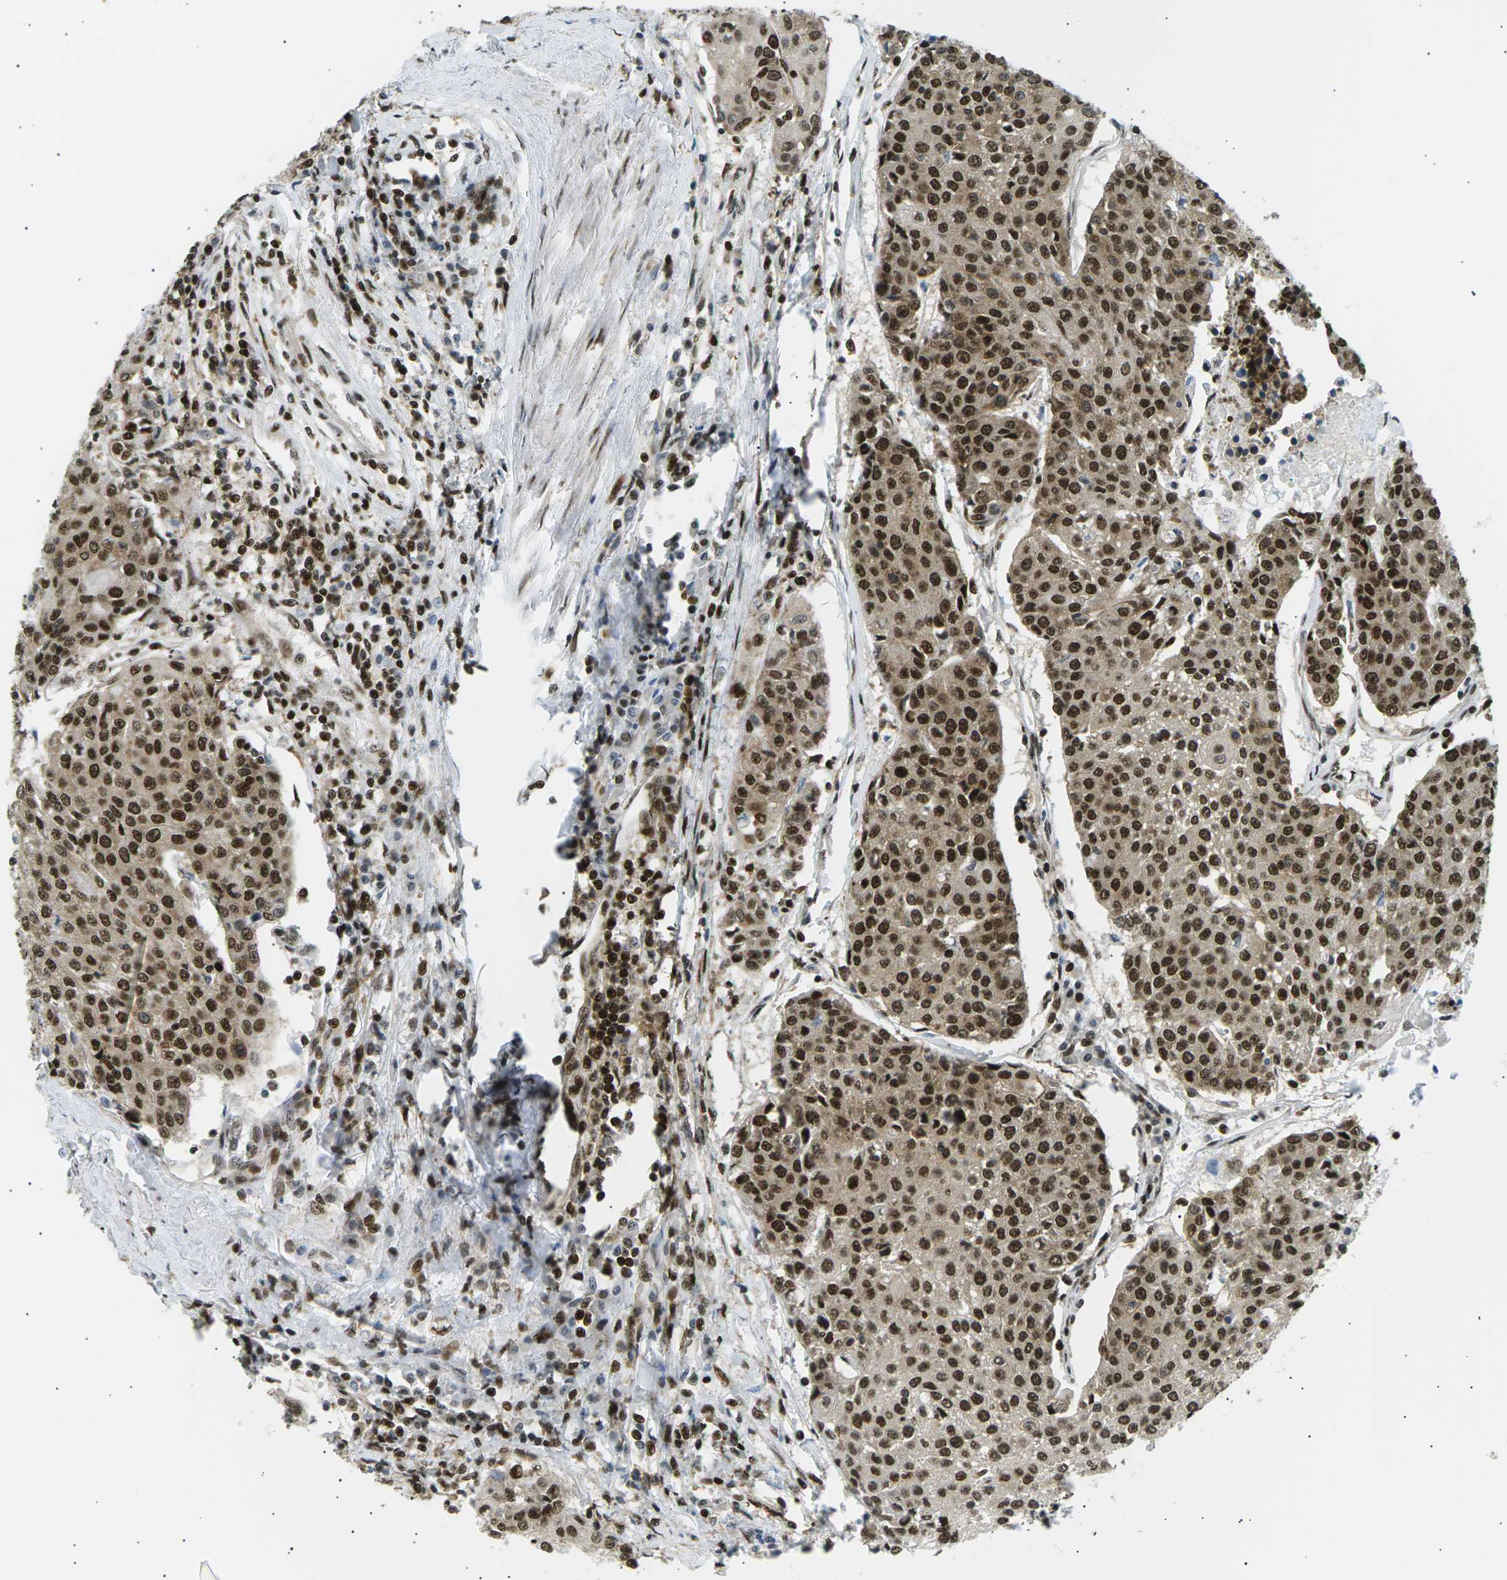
{"staining": {"intensity": "strong", "quantity": ">75%", "location": "cytoplasmic/membranous,nuclear"}, "tissue": "urothelial cancer", "cell_type": "Tumor cells", "image_type": "cancer", "snomed": [{"axis": "morphology", "description": "Urothelial carcinoma, High grade"}, {"axis": "topography", "description": "Urinary bladder"}], "caption": "A histopathology image showing strong cytoplasmic/membranous and nuclear staining in about >75% of tumor cells in urothelial cancer, as visualized by brown immunohistochemical staining.", "gene": "RPA2", "patient": {"sex": "female", "age": 85}}